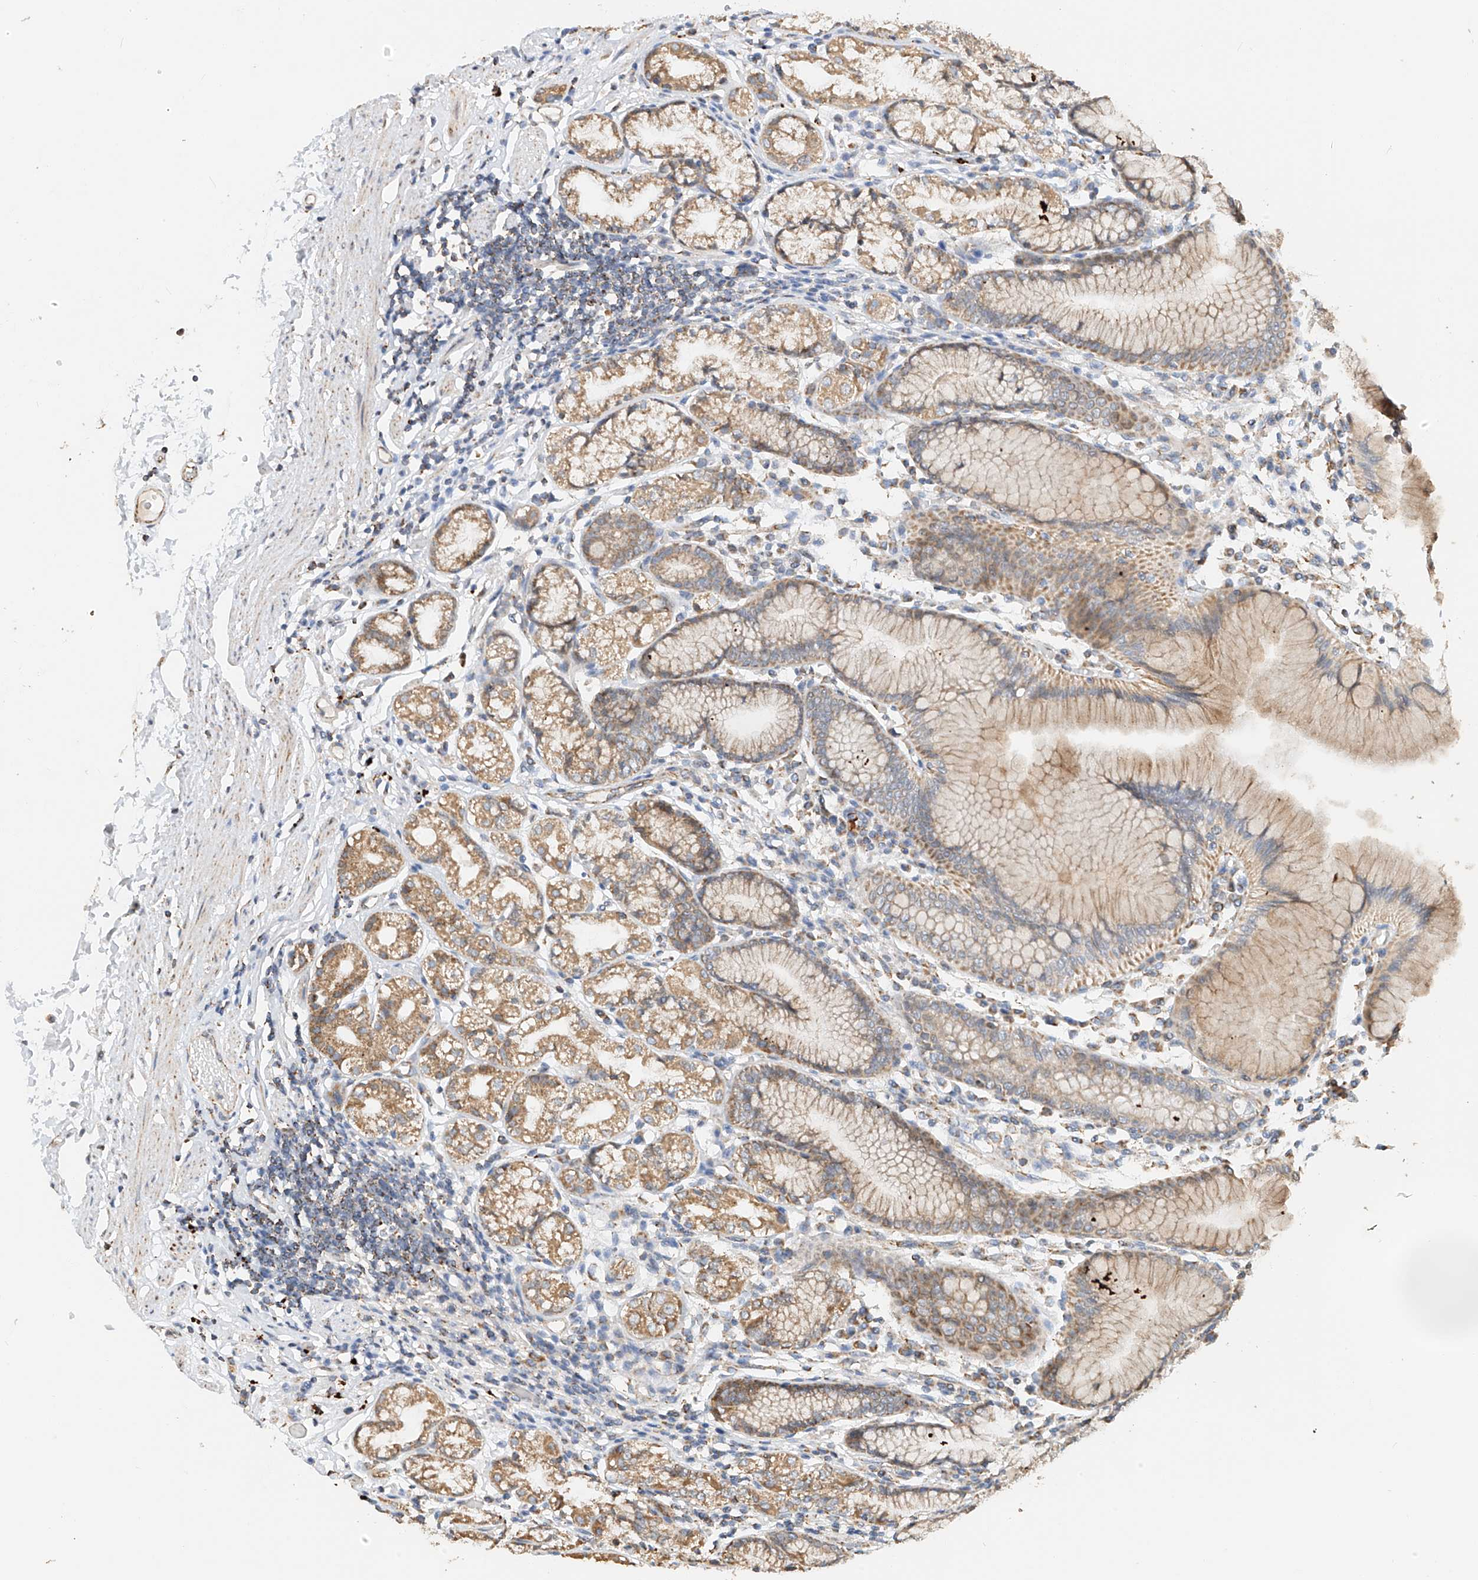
{"staining": {"intensity": "moderate", "quantity": ">75%", "location": "cytoplasmic/membranous"}, "tissue": "stomach", "cell_type": "Glandular cells", "image_type": "normal", "snomed": [{"axis": "morphology", "description": "Normal tissue, NOS"}, {"axis": "topography", "description": "Stomach"}], "caption": "The immunohistochemical stain shows moderate cytoplasmic/membranous positivity in glandular cells of normal stomach. (DAB IHC, brown staining for protein, blue staining for nuclei).", "gene": "YIPF7", "patient": {"sex": "female", "age": 57}}